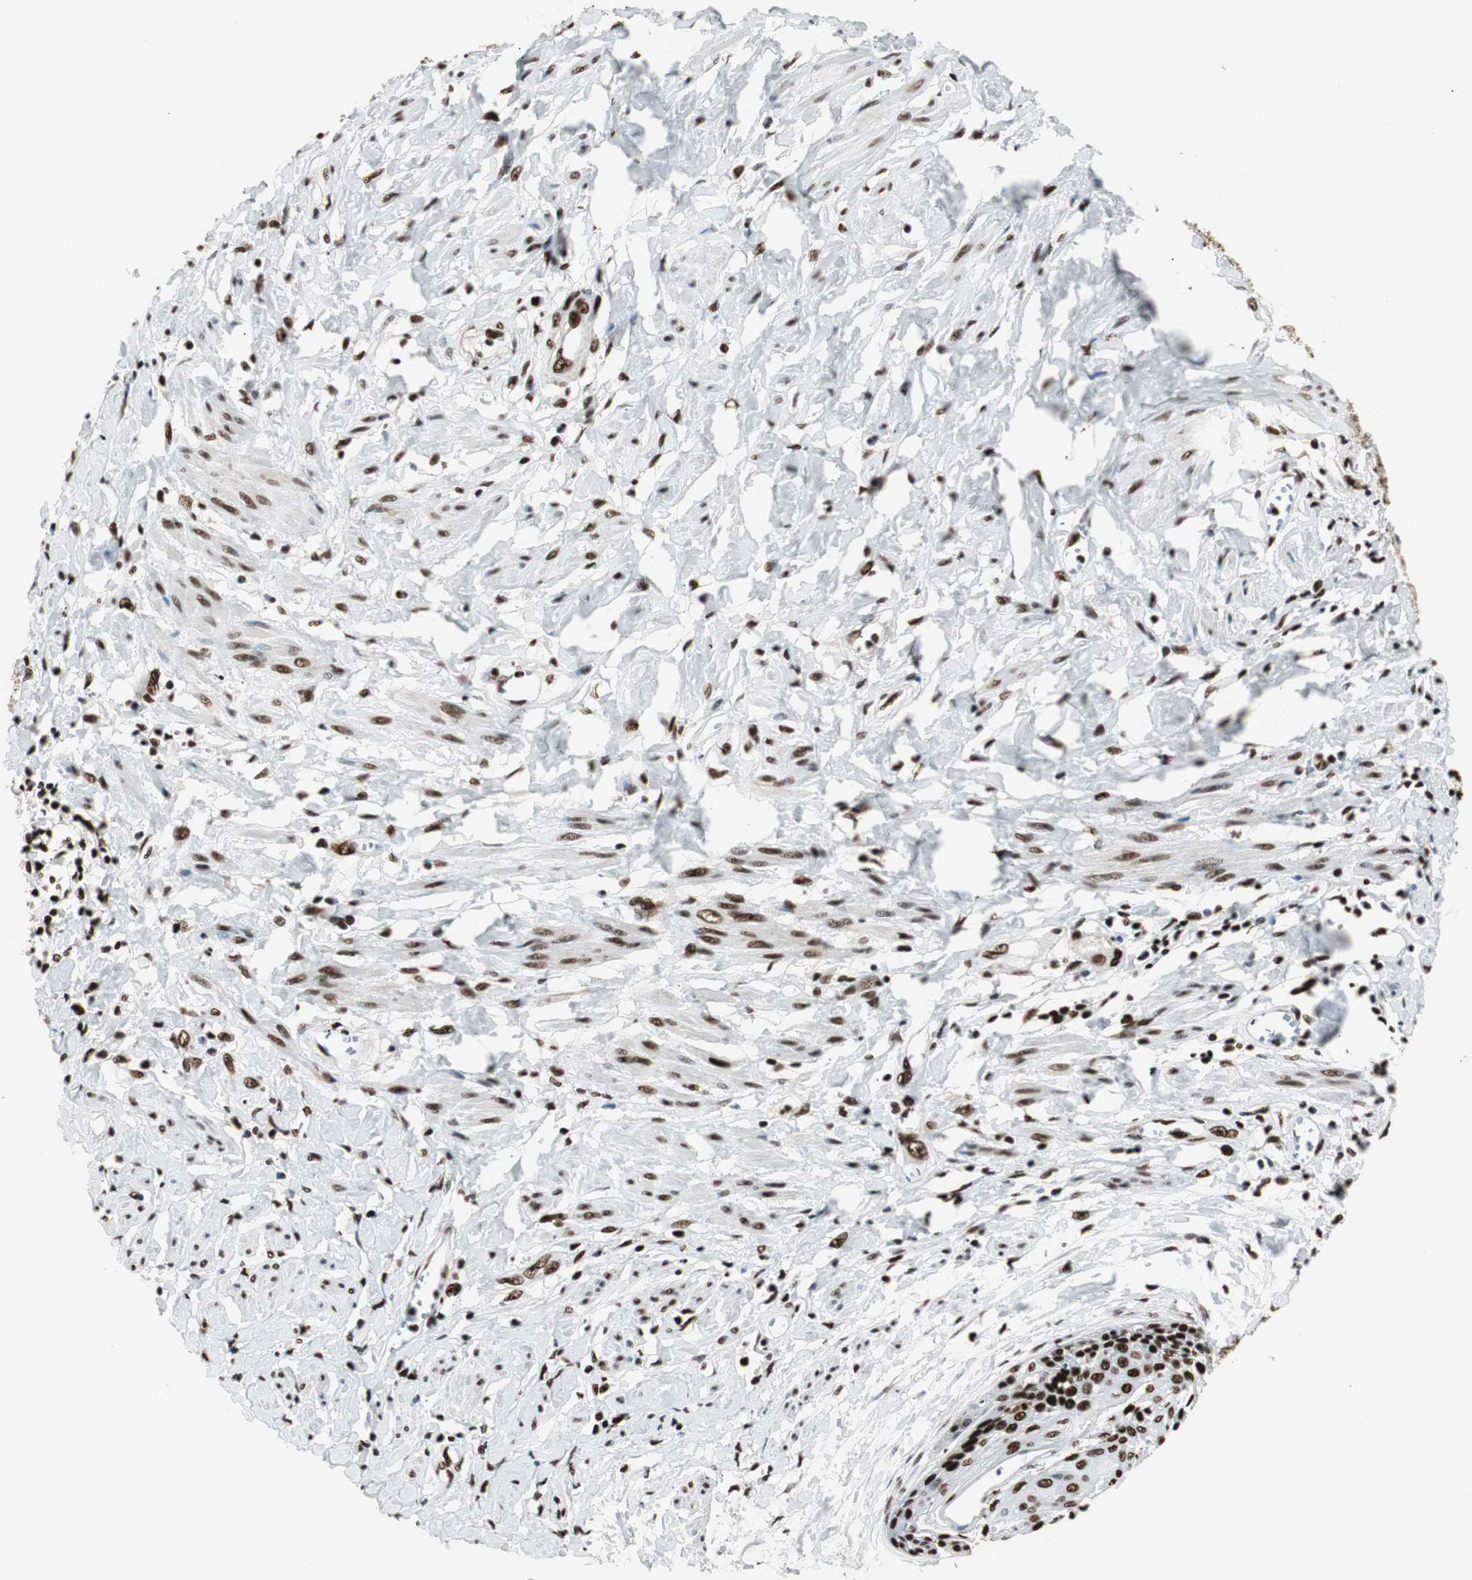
{"staining": {"intensity": "strong", "quantity": ">75%", "location": "nuclear"}, "tissue": "cervical cancer", "cell_type": "Tumor cells", "image_type": "cancer", "snomed": [{"axis": "morphology", "description": "Squamous cell carcinoma, NOS"}, {"axis": "topography", "description": "Cervix"}], "caption": "Immunohistochemical staining of human cervical cancer (squamous cell carcinoma) shows strong nuclear protein positivity in approximately >75% of tumor cells. (DAB (3,3'-diaminobenzidine) IHC, brown staining for protein, blue staining for nuclei).", "gene": "MTA2", "patient": {"sex": "female", "age": 57}}